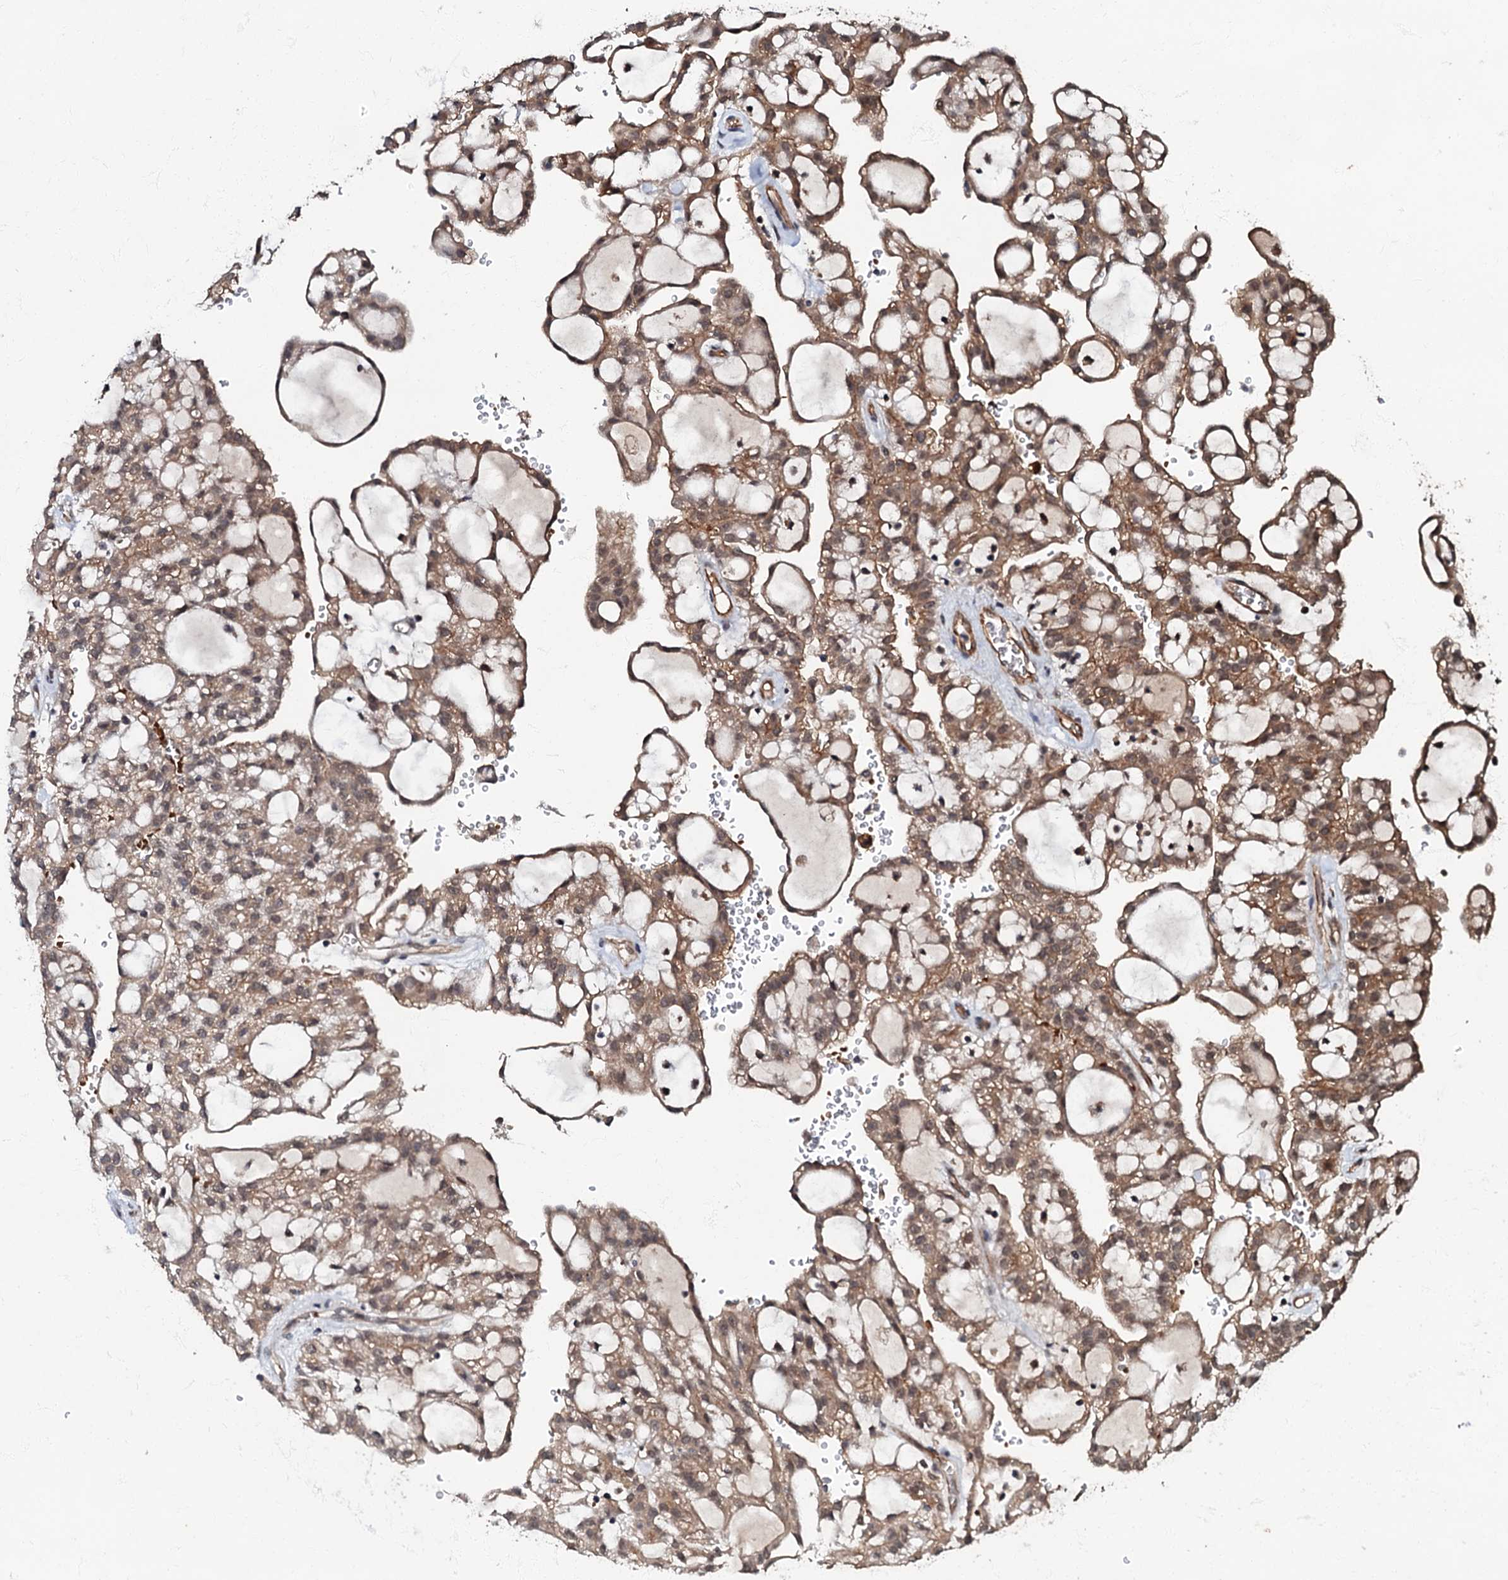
{"staining": {"intensity": "moderate", "quantity": ">75%", "location": "cytoplasmic/membranous"}, "tissue": "renal cancer", "cell_type": "Tumor cells", "image_type": "cancer", "snomed": [{"axis": "morphology", "description": "Adenocarcinoma, NOS"}, {"axis": "topography", "description": "Kidney"}], "caption": "Adenocarcinoma (renal) stained with a protein marker demonstrates moderate staining in tumor cells.", "gene": "MANSC4", "patient": {"sex": "male", "age": 63}}